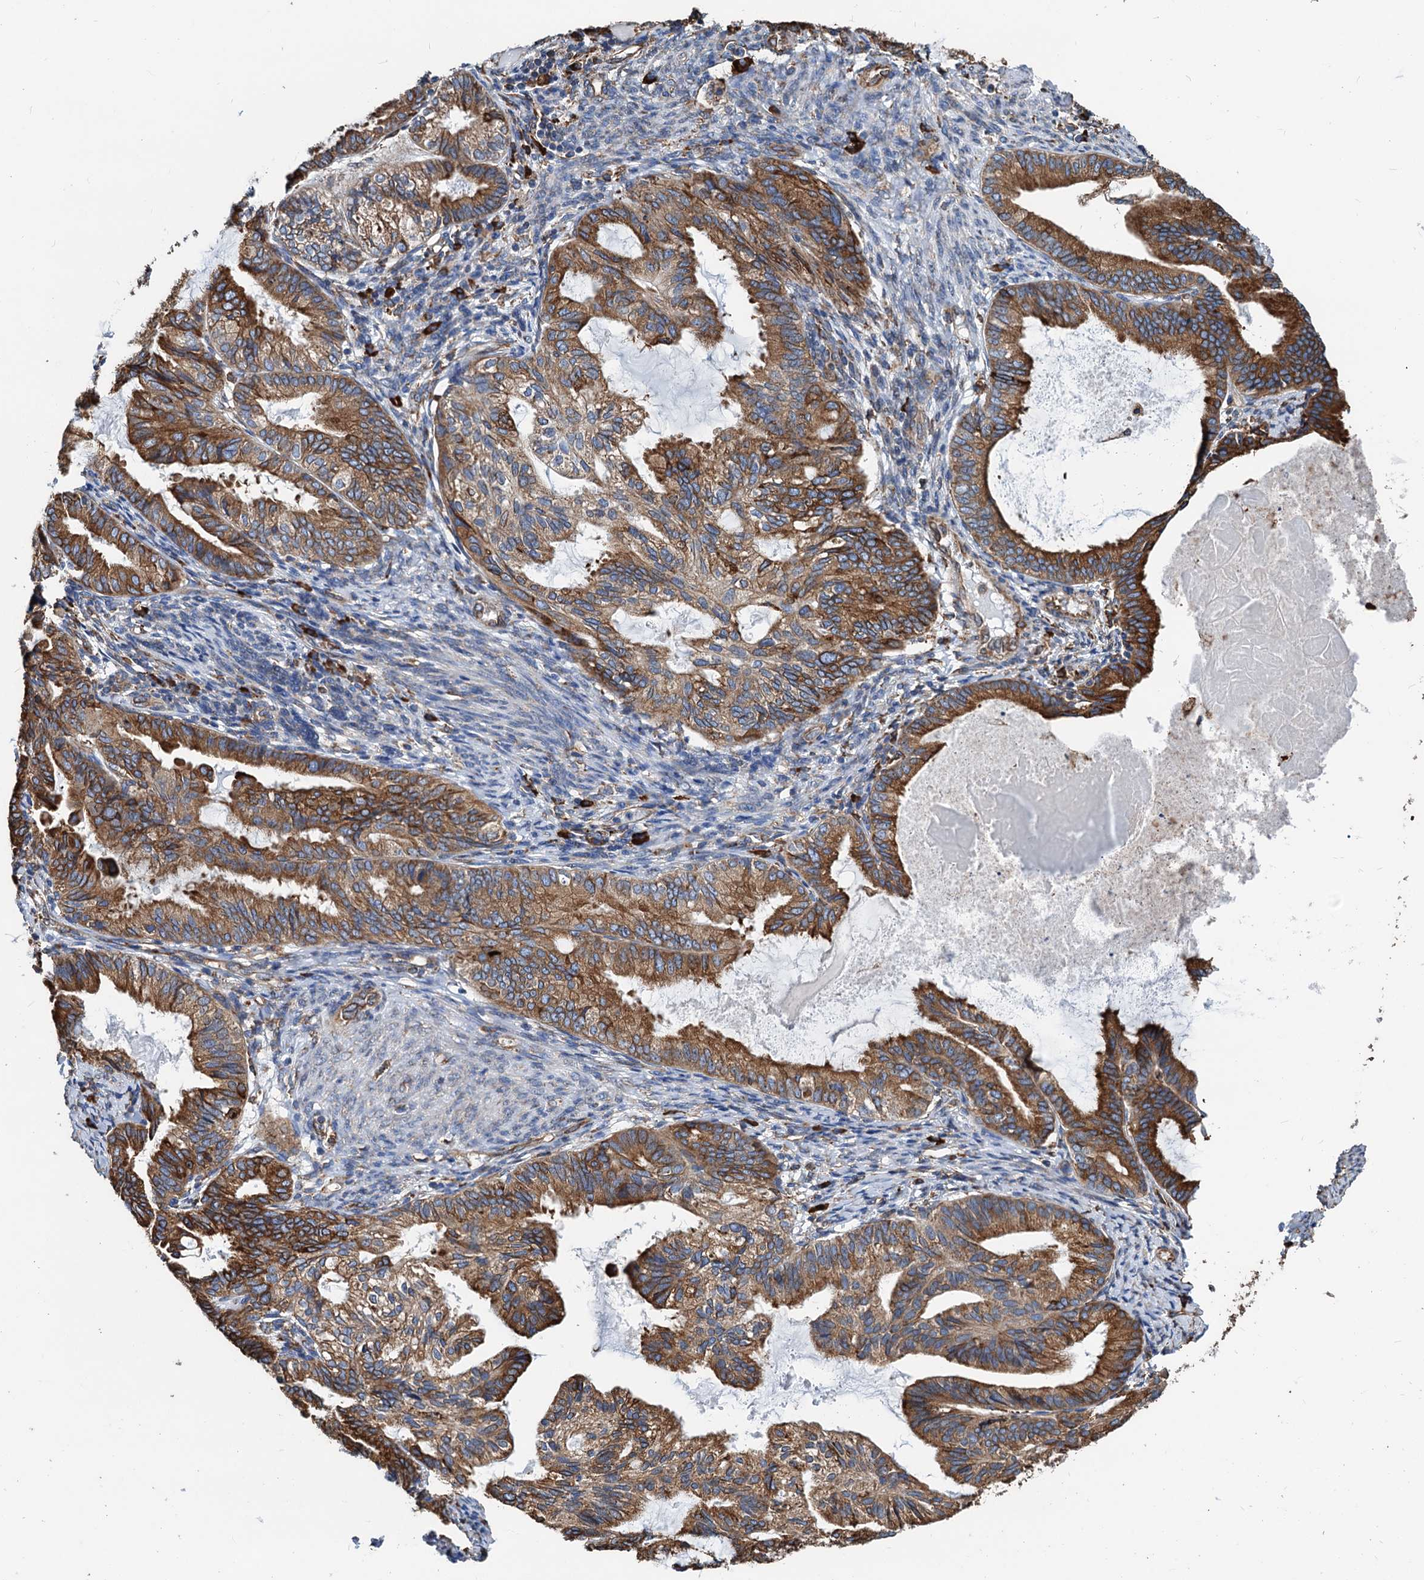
{"staining": {"intensity": "moderate", "quantity": ">75%", "location": "cytoplasmic/membranous"}, "tissue": "endometrial cancer", "cell_type": "Tumor cells", "image_type": "cancer", "snomed": [{"axis": "morphology", "description": "Adenocarcinoma, NOS"}, {"axis": "topography", "description": "Endometrium"}], "caption": "Endometrial cancer (adenocarcinoma) was stained to show a protein in brown. There is medium levels of moderate cytoplasmic/membranous expression in approximately >75% of tumor cells.", "gene": "HSPA5", "patient": {"sex": "female", "age": 86}}